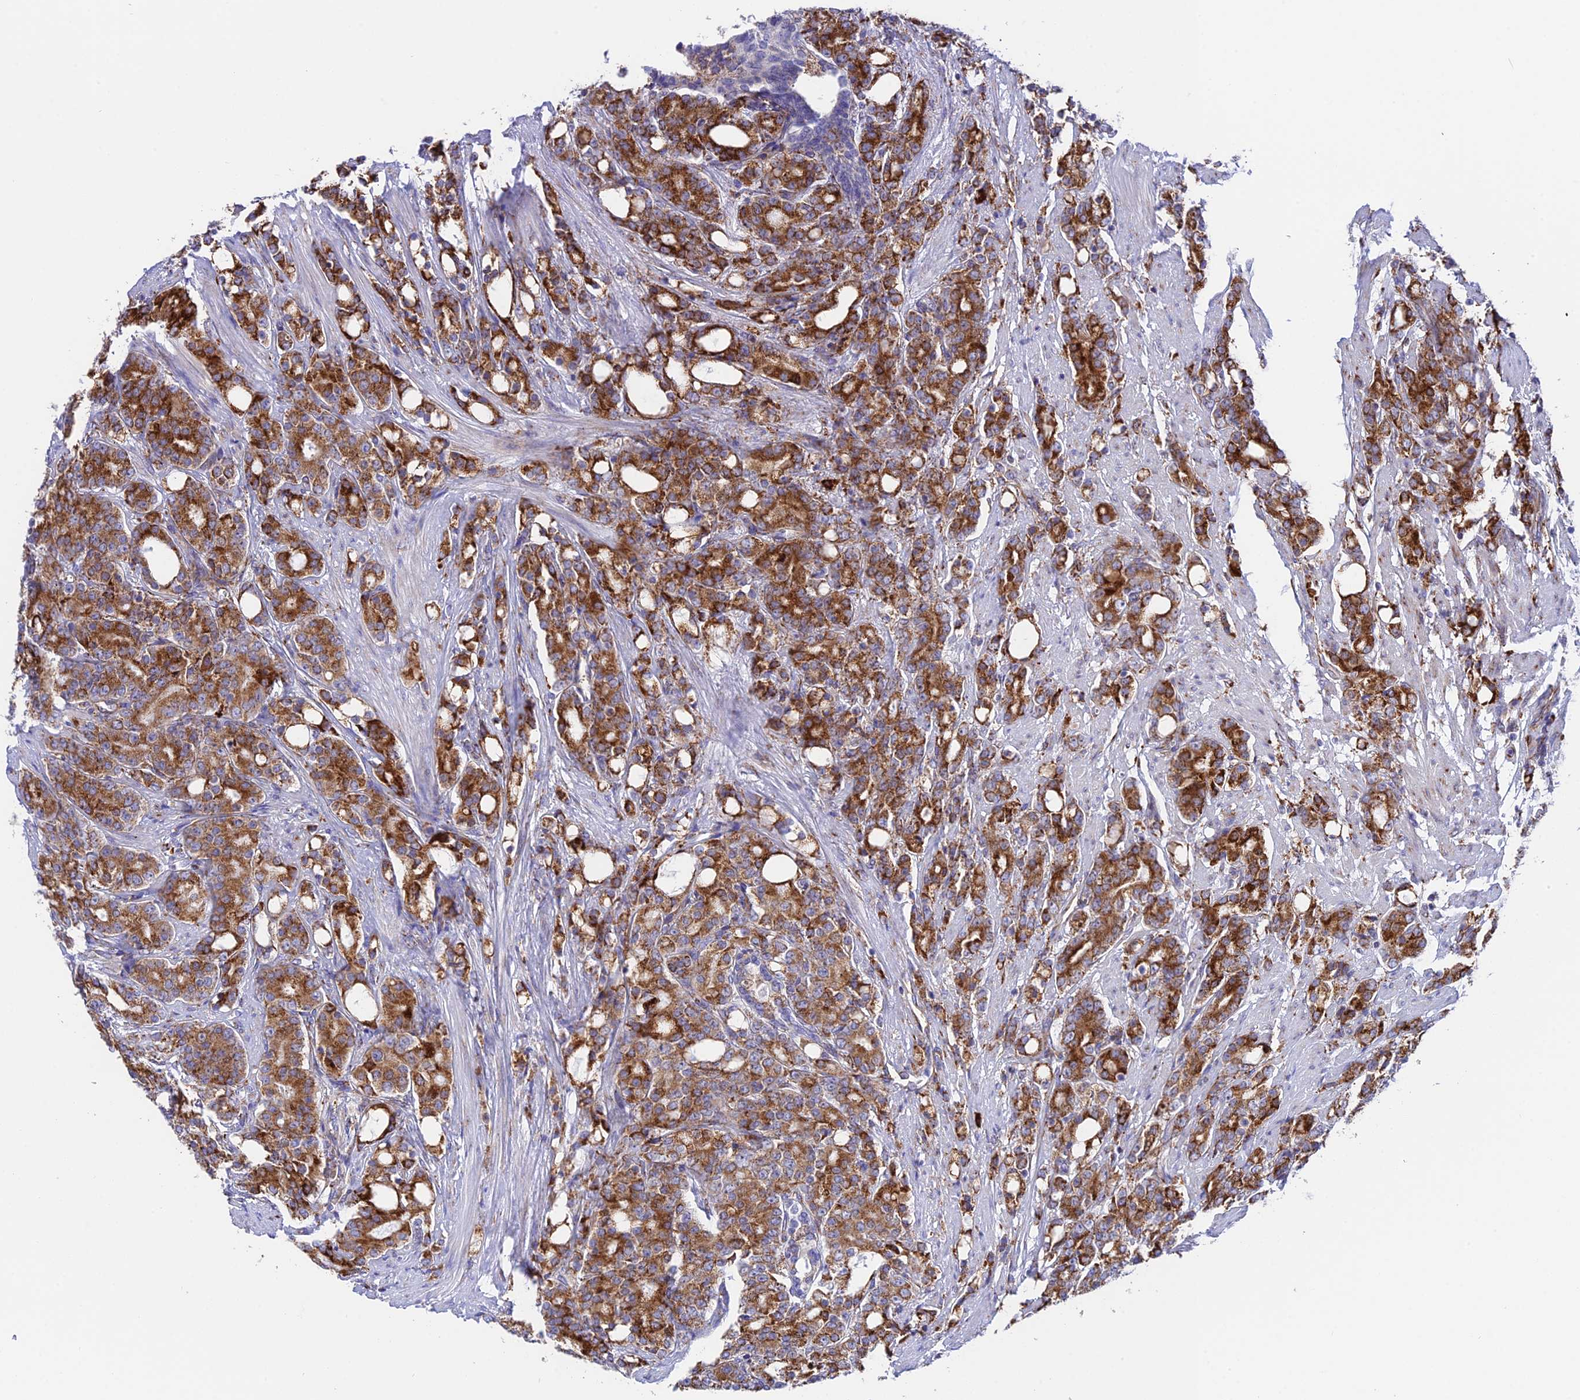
{"staining": {"intensity": "strong", "quantity": "25%-75%", "location": "cytoplasmic/membranous"}, "tissue": "prostate cancer", "cell_type": "Tumor cells", "image_type": "cancer", "snomed": [{"axis": "morphology", "description": "Adenocarcinoma, High grade"}, {"axis": "topography", "description": "Prostate"}], "caption": "The micrograph displays staining of high-grade adenocarcinoma (prostate), revealing strong cytoplasmic/membranous protein staining (brown color) within tumor cells.", "gene": "TUBGCP6", "patient": {"sex": "male", "age": 62}}